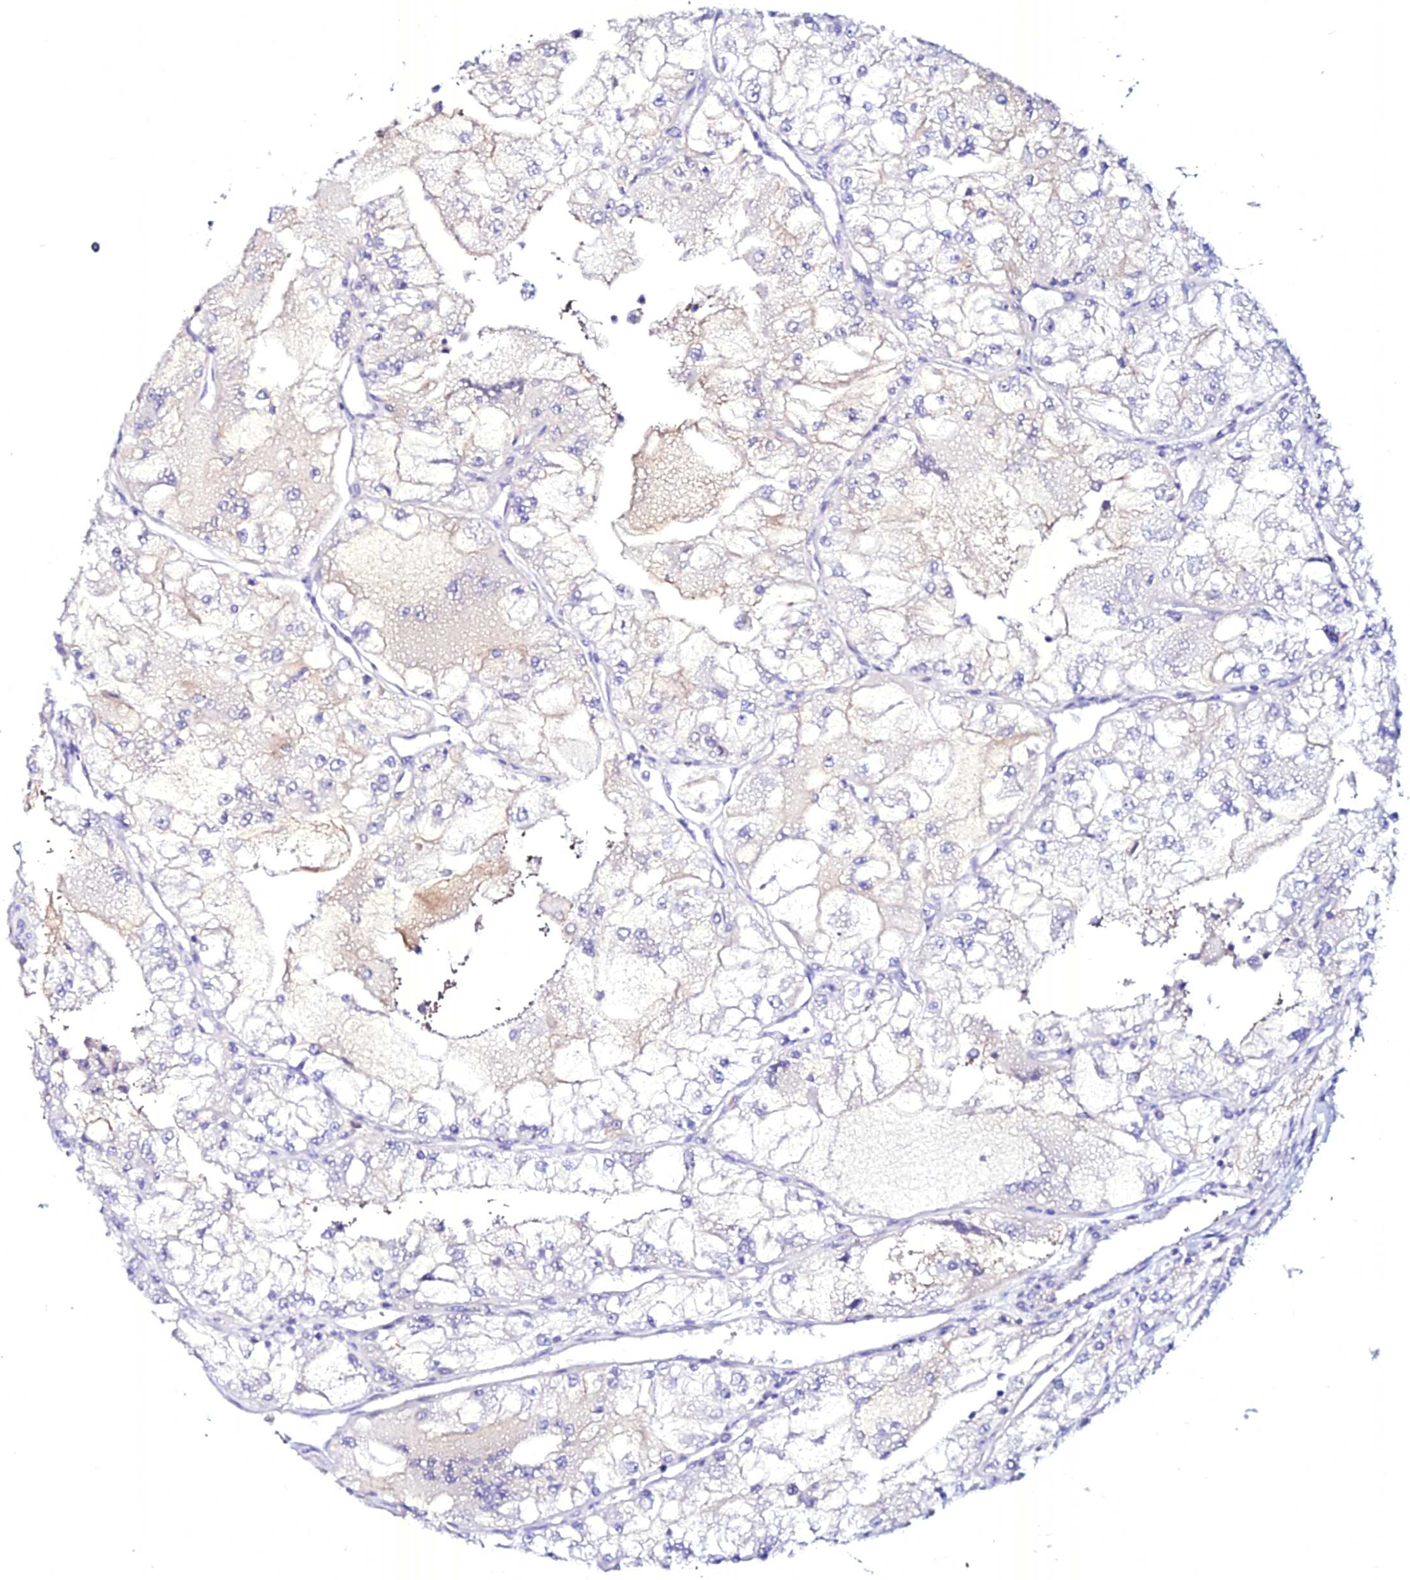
{"staining": {"intensity": "negative", "quantity": "none", "location": "none"}, "tissue": "renal cancer", "cell_type": "Tumor cells", "image_type": "cancer", "snomed": [{"axis": "morphology", "description": "Adenocarcinoma, NOS"}, {"axis": "topography", "description": "Kidney"}], "caption": "High power microscopy image of an immunohistochemistry (IHC) micrograph of renal cancer, revealing no significant staining in tumor cells.", "gene": "ATG16L2", "patient": {"sex": "female", "age": 72}}